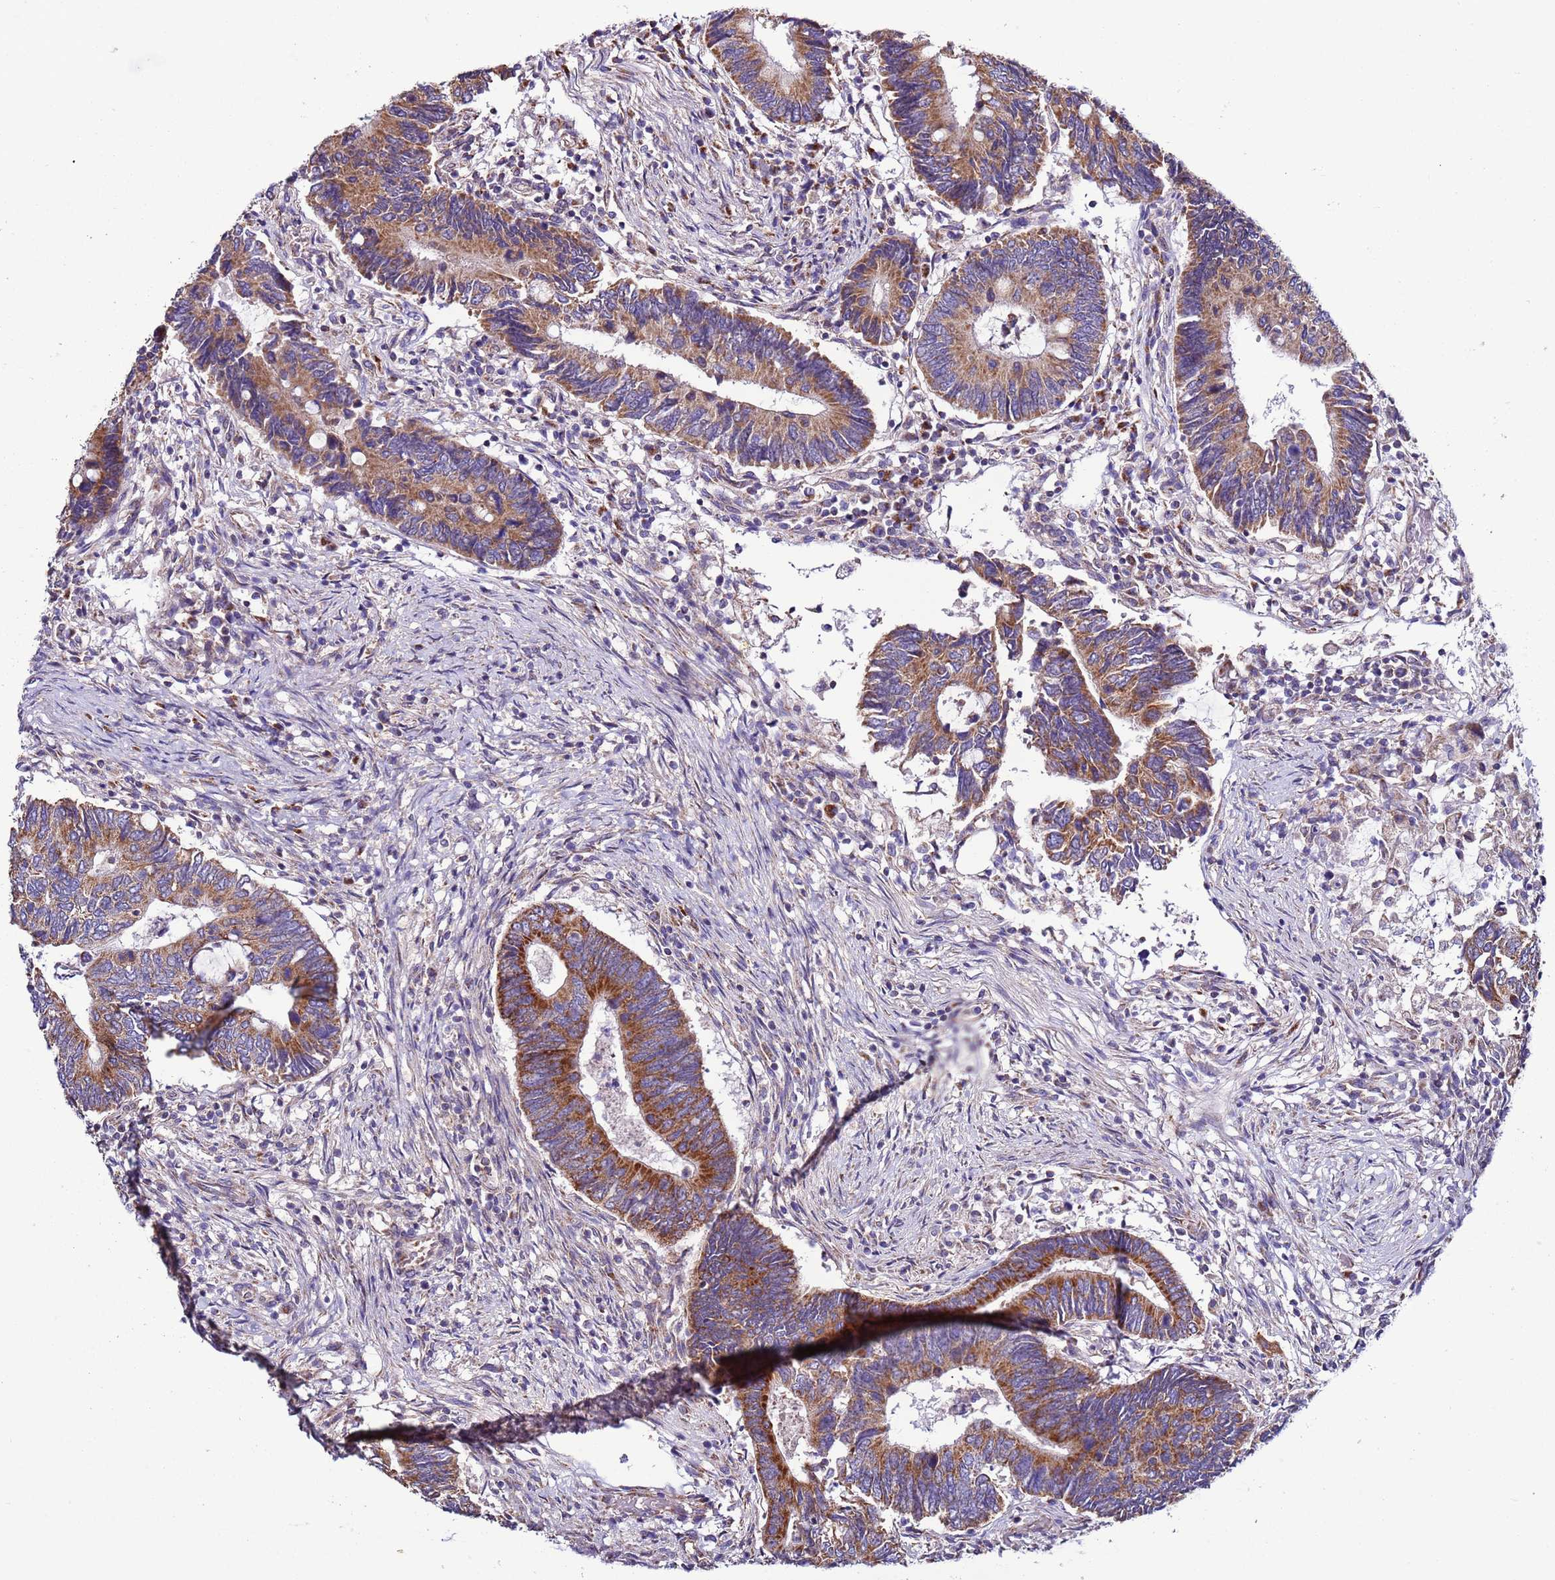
{"staining": {"intensity": "moderate", "quantity": ">75%", "location": "cytoplasmic/membranous"}, "tissue": "colorectal cancer", "cell_type": "Tumor cells", "image_type": "cancer", "snomed": [{"axis": "morphology", "description": "Adenocarcinoma, NOS"}, {"axis": "topography", "description": "Colon"}], "caption": "Adenocarcinoma (colorectal) stained with immunohistochemistry reveals moderate cytoplasmic/membranous staining in about >75% of tumor cells.", "gene": "AHI1", "patient": {"sex": "male", "age": 87}}